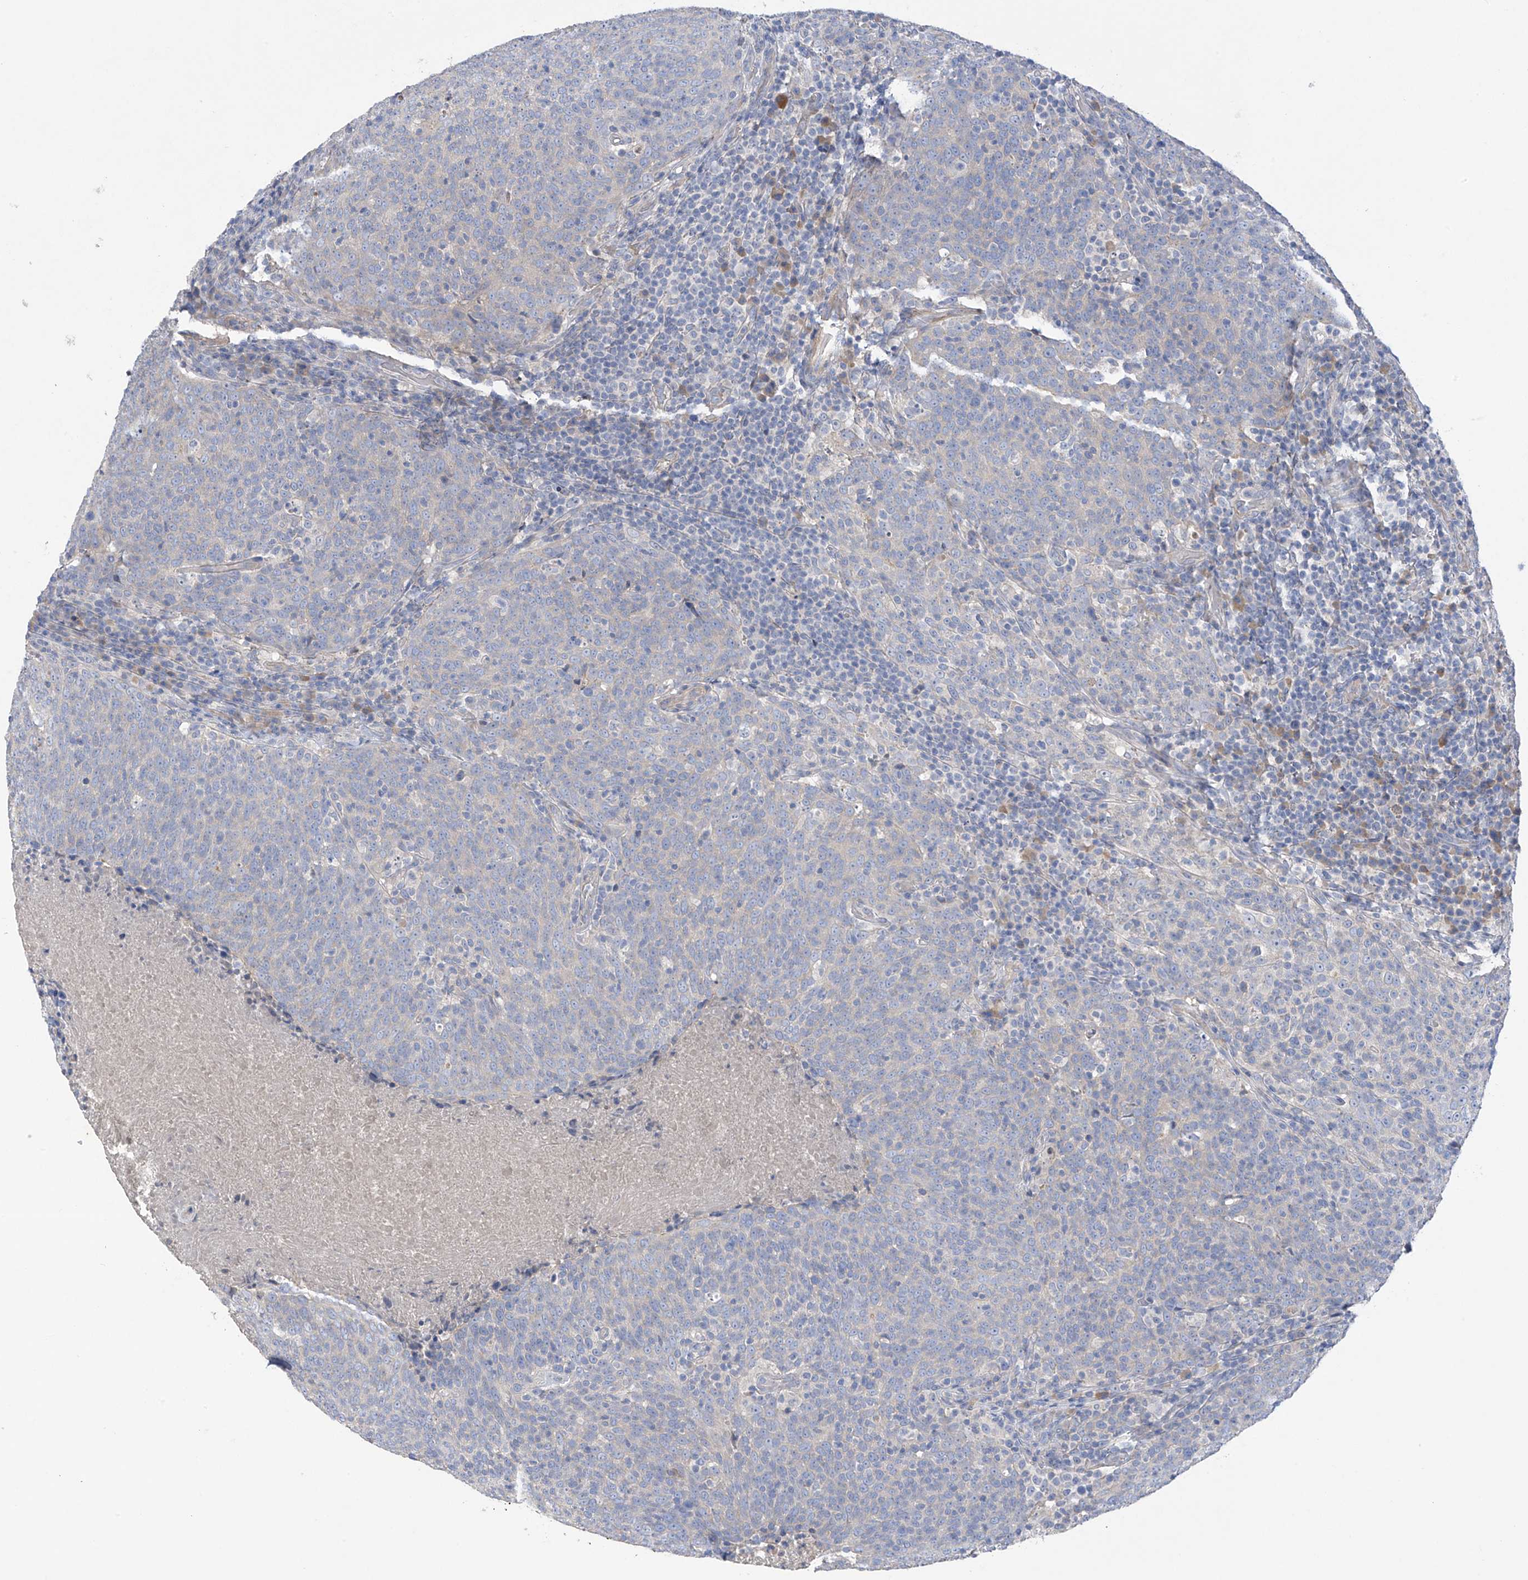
{"staining": {"intensity": "negative", "quantity": "none", "location": "none"}, "tissue": "head and neck cancer", "cell_type": "Tumor cells", "image_type": "cancer", "snomed": [{"axis": "morphology", "description": "Squamous cell carcinoma, NOS"}, {"axis": "morphology", "description": "Squamous cell carcinoma, metastatic, NOS"}, {"axis": "topography", "description": "Lymph node"}, {"axis": "topography", "description": "Head-Neck"}], "caption": "This is an immunohistochemistry (IHC) image of head and neck cancer. There is no staining in tumor cells.", "gene": "PRSS12", "patient": {"sex": "male", "age": 62}}